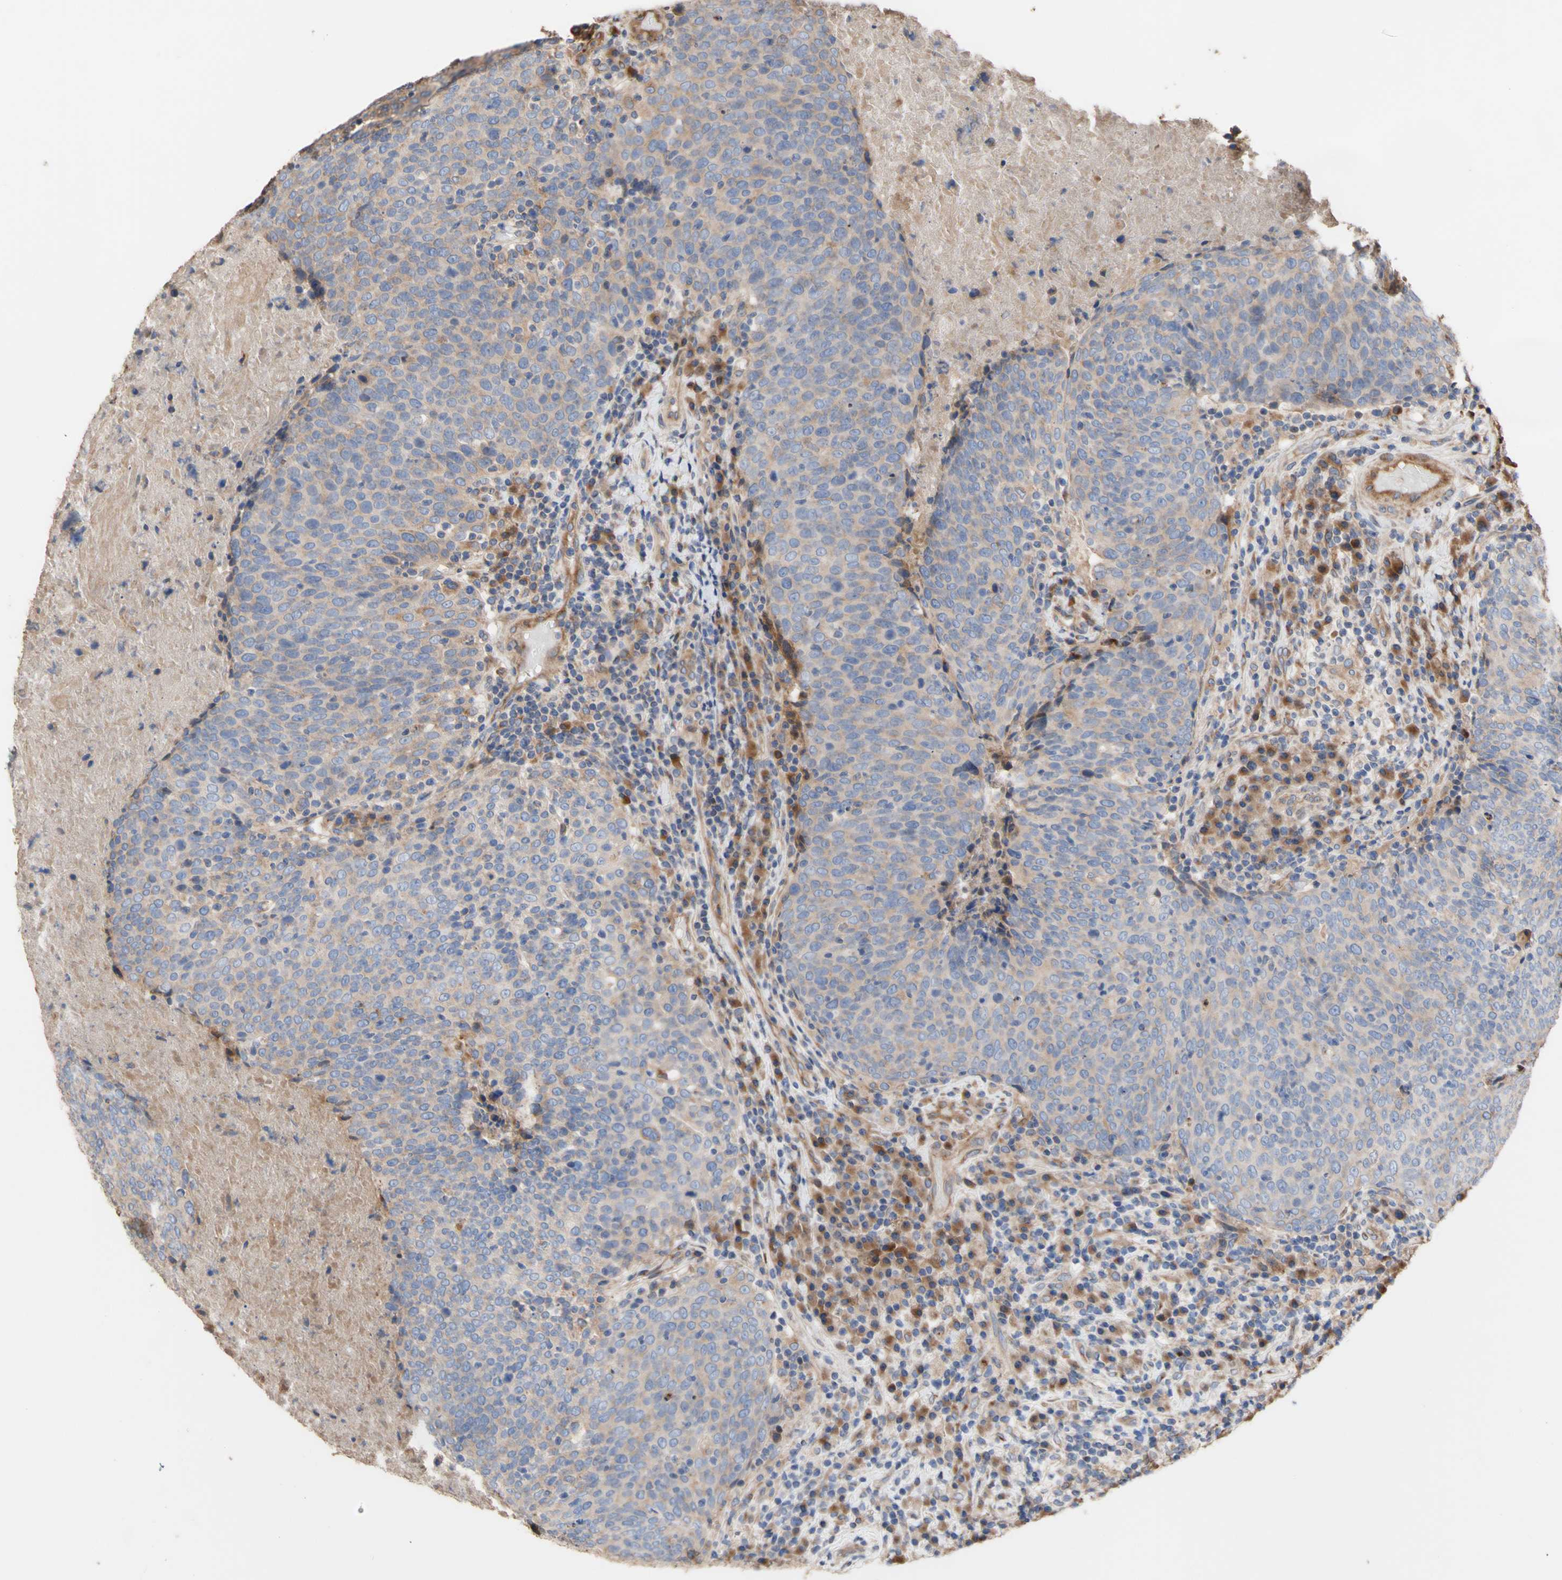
{"staining": {"intensity": "weak", "quantity": ">75%", "location": "cytoplasmic/membranous"}, "tissue": "head and neck cancer", "cell_type": "Tumor cells", "image_type": "cancer", "snomed": [{"axis": "morphology", "description": "Squamous cell carcinoma, NOS"}, {"axis": "morphology", "description": "Squamous cell carcinoma, metastatic, NOS"}, {"axis": "topography", "description": "Lymph node"}, {"axis": "topography", "description": "Head-Neck"}], "caption": "Immunohistochemical staining of human head and neck squamous cell carcinoma displays weak cytoplasmic/membranous protein expression in about >75% of tumor cells.", "gene": "NECTIN3", "patient": {"sex": "male", "age": 62}}